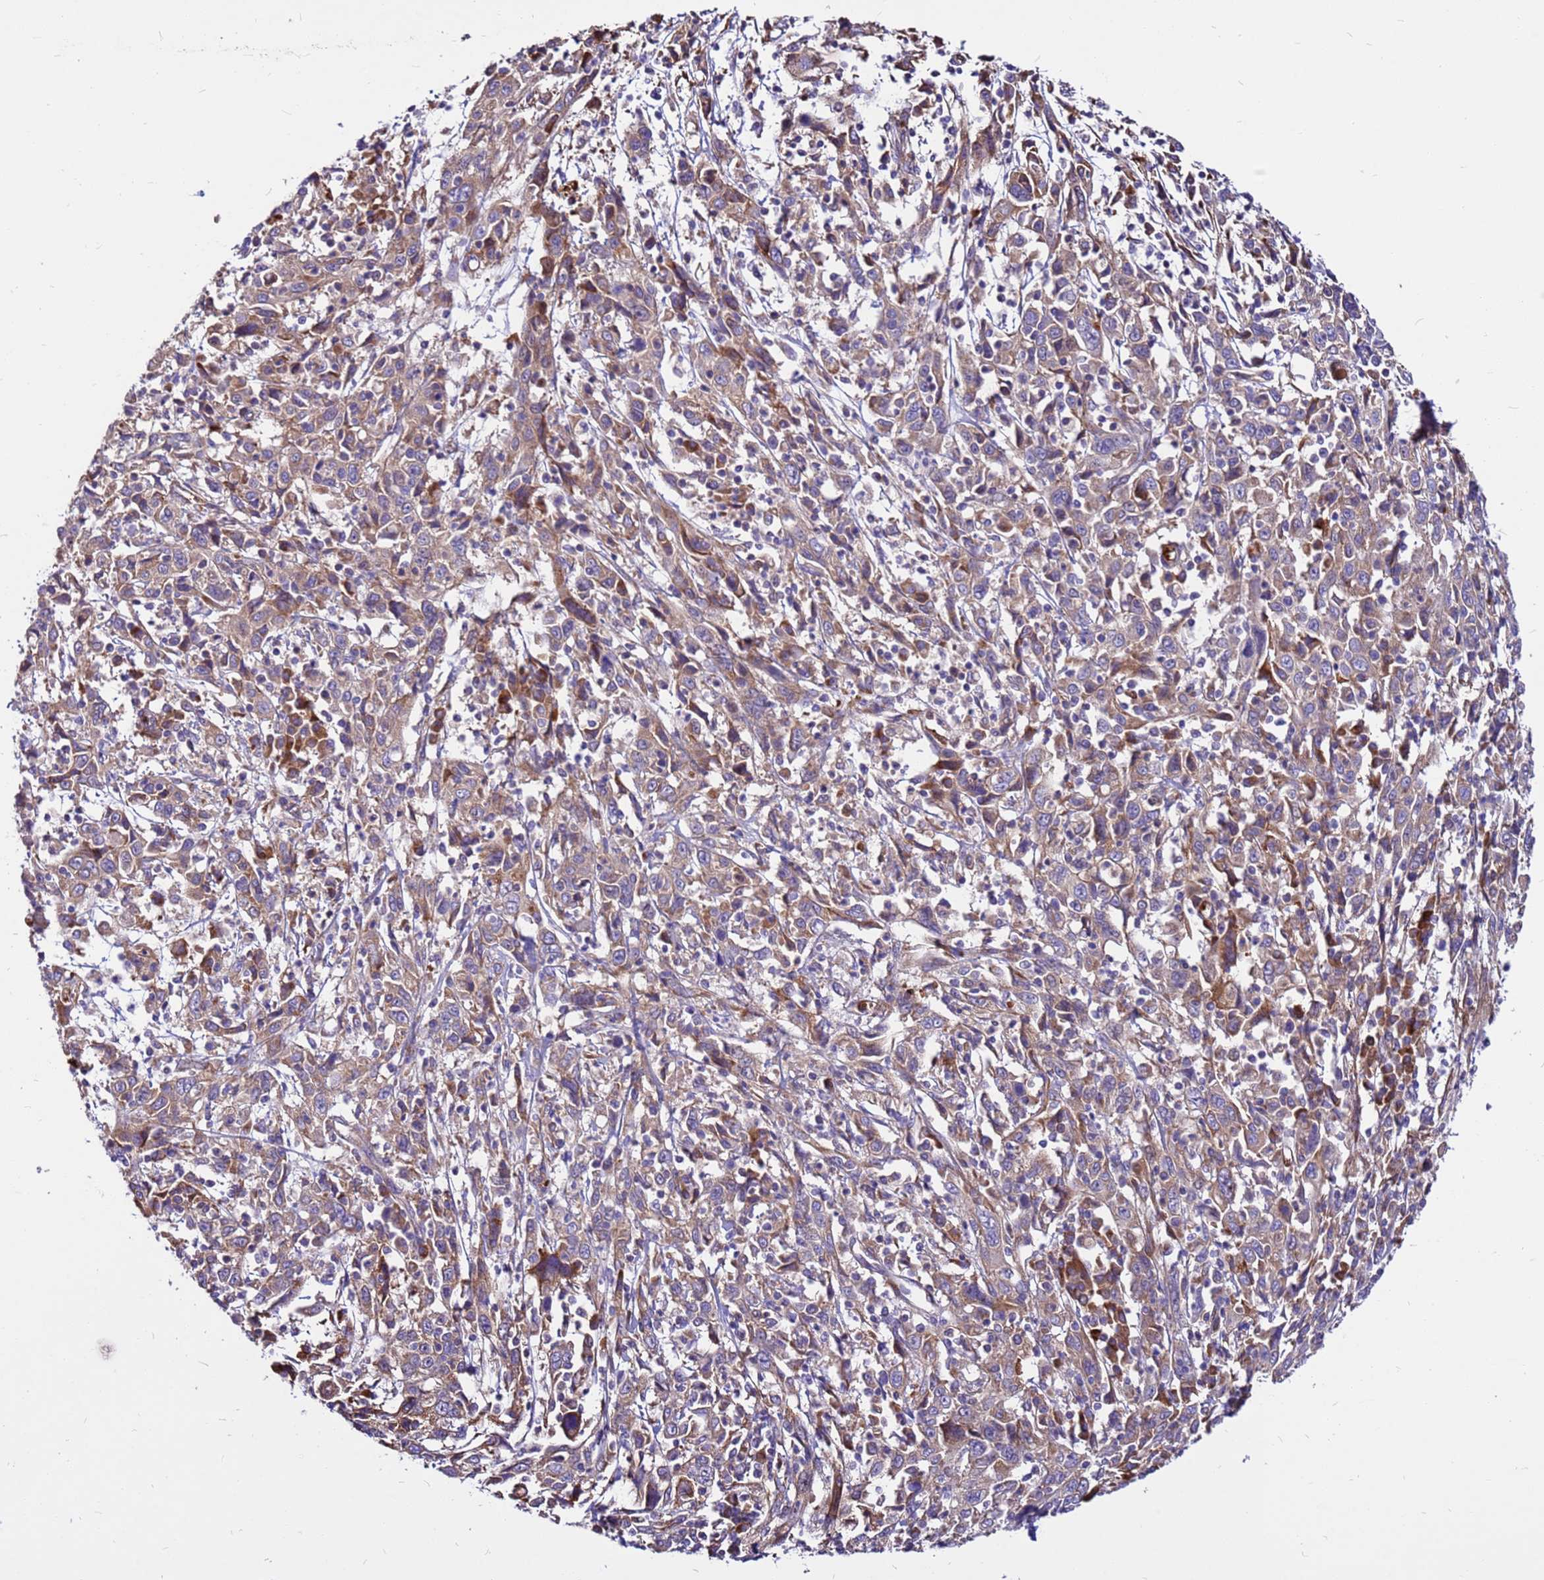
{"staining": {"intensity": "moderate", "quantity": "25%-75%", "location": "cytoplasmic/membranous"}, "tissue": "cervical cancer", "cell_type": "Tumor cells", "image_type": "cancer", "snomed": [{"axis": "morphology", "description": "Squamous cell carcinoma, NOS"}, {"axis": "topography", "description": "Cervix"}], "caption": "Human cervical cancer (squamous cell carcinoma) stained for a protein (brown) displays moderate cytoplasmic/membranous positive positivity in about 25%-75% of tumor cells.", "gene": "ZNF669", "patient": {"sex": "female", "age": 46}}